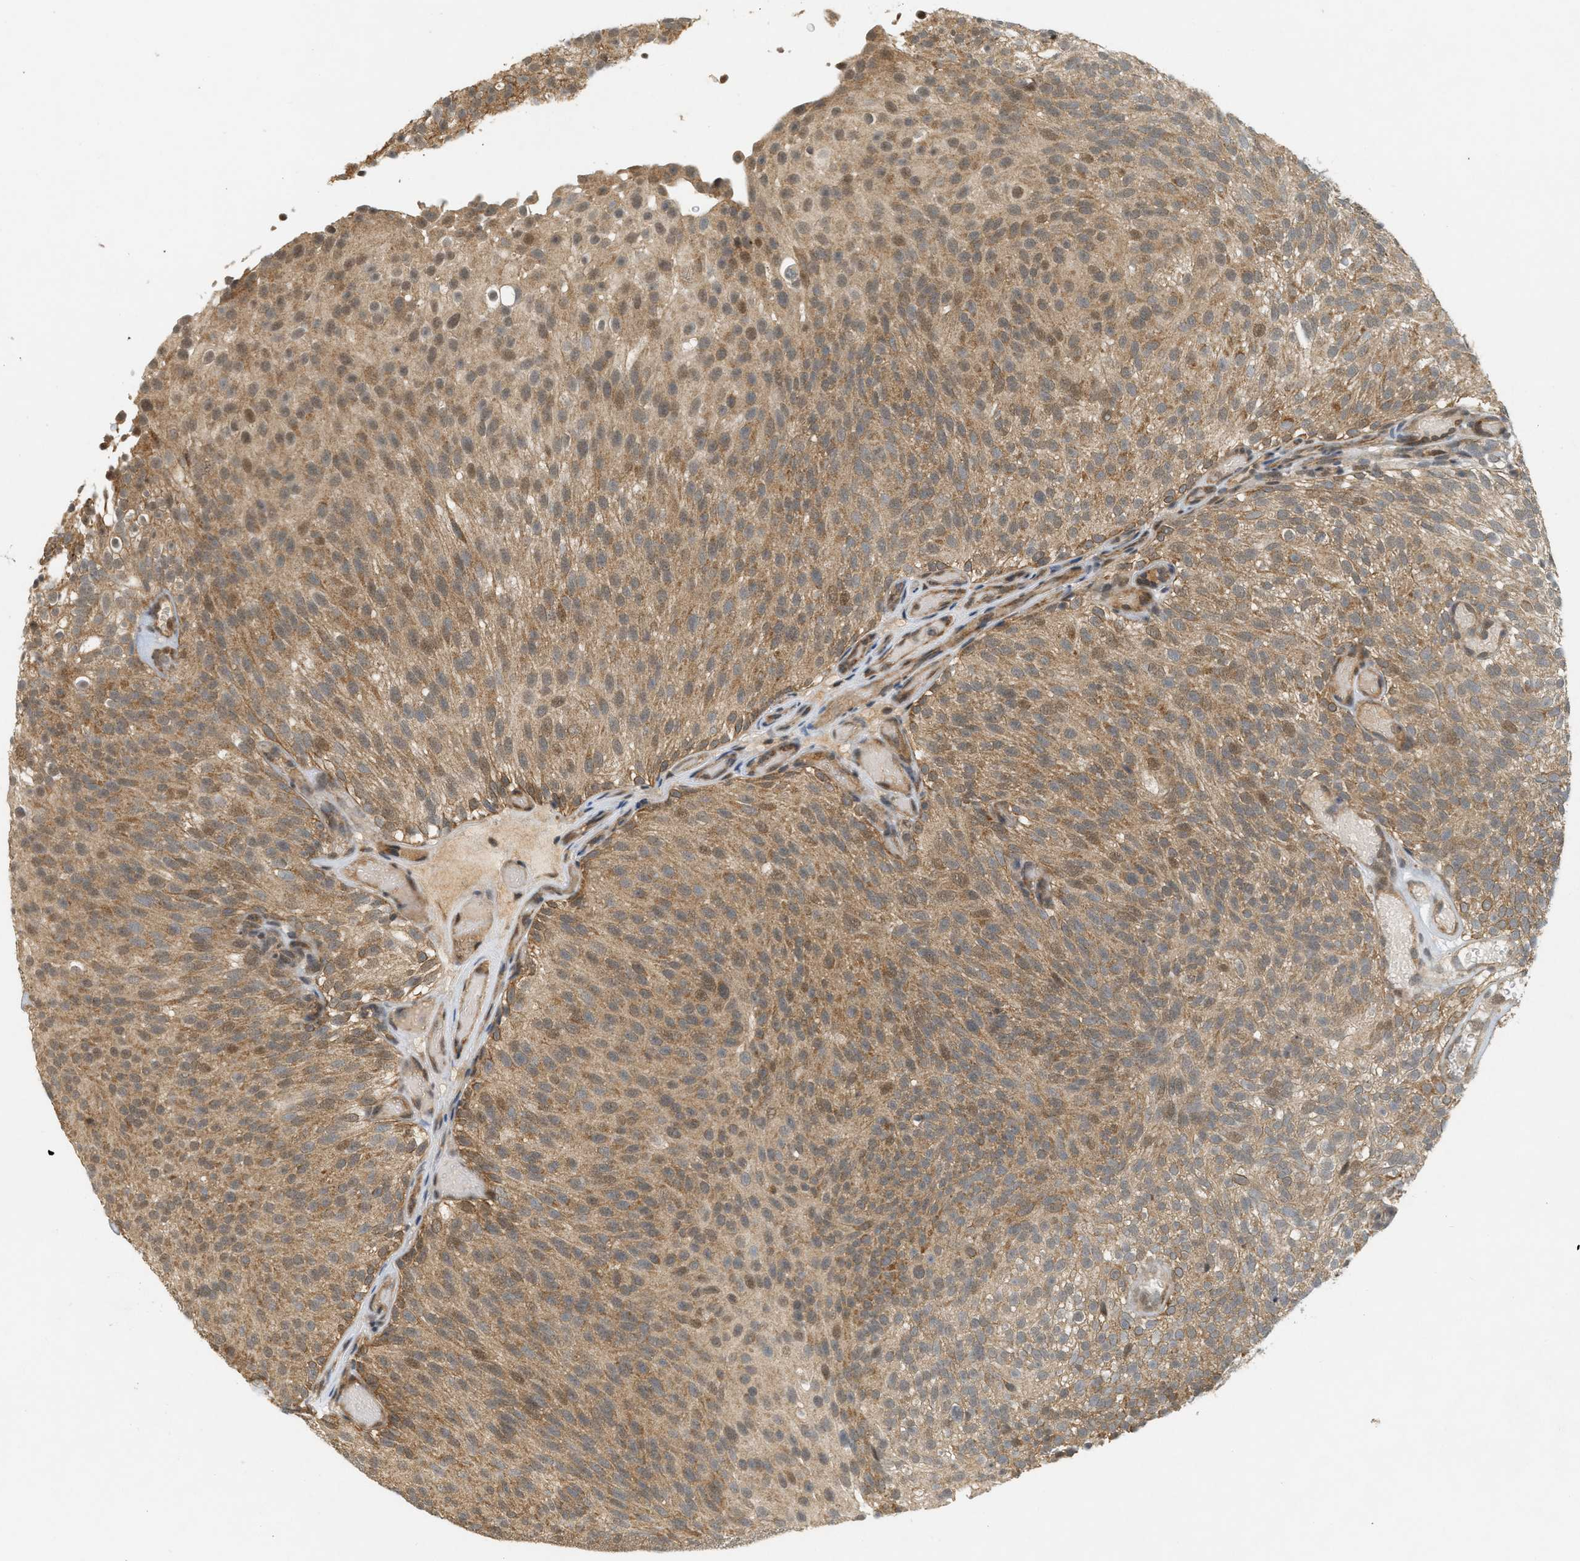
{"staining": {"intensity": "moderate", "quantity": ">75%", "location": "cytoplasmic/membranous,nuclear"}, "tissue": "urothelial cancer", "cell_type": "Tumor cells", "image_type": "cancer", "snomed": [{"axis": "morphology", "description": "Urothelial carcinoma, Low grade"}, {"axis": "topography", "description": "Urinary bladder"}], "caption": "The photomicrograph displays a brown stain indicating the presence of a protein in the cytoplasmic/membranous and nuclear of tumor cells in urothelial cancer.", "gene": "PRKD1", "patient": {"sex": "male", "age": 78}}